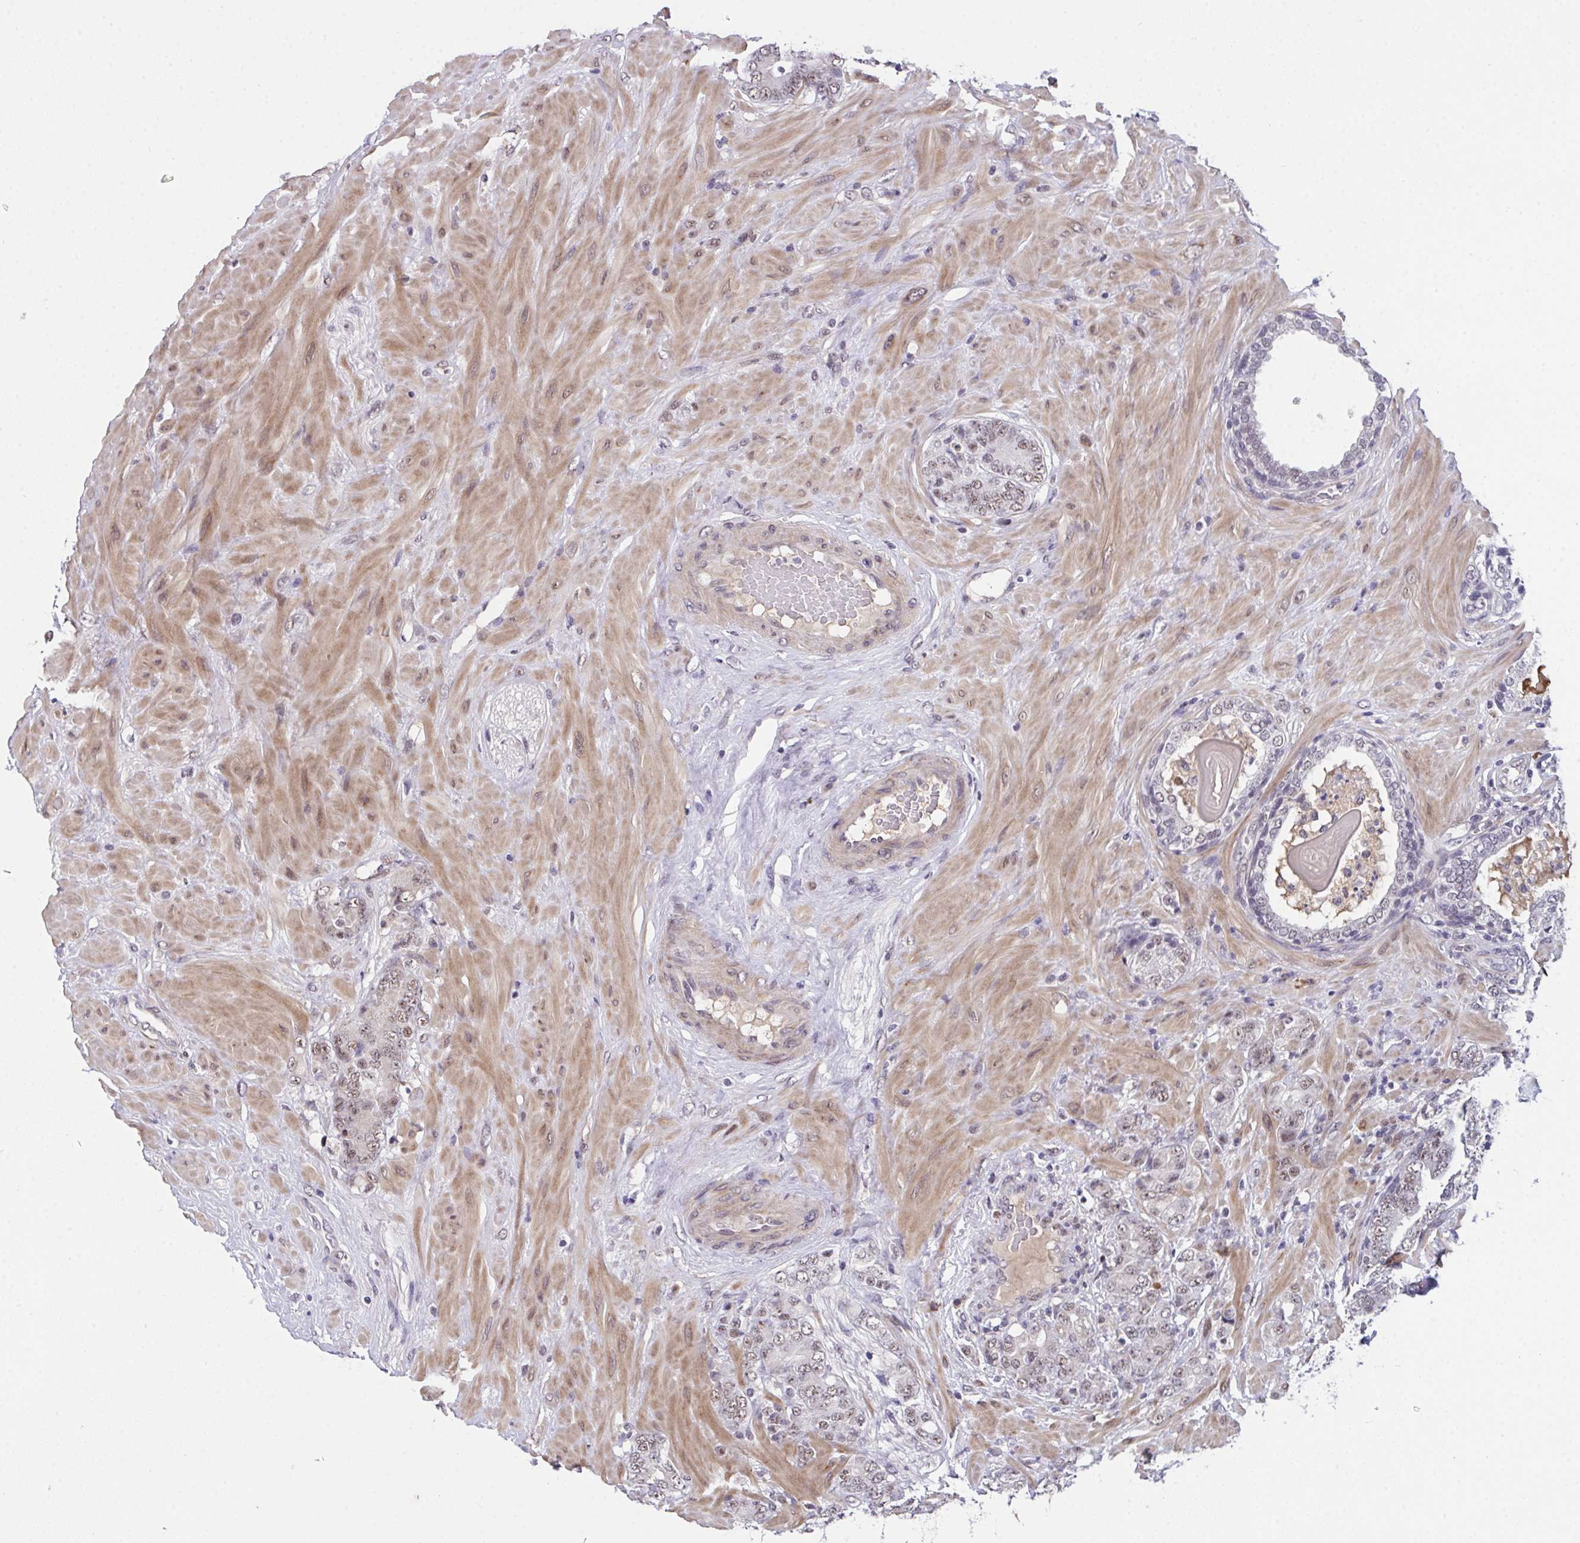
{"staining": {"intensity": "weak", "quantity": "25%-75%", "location": "nuclear"}, "tissue": "prostate cancer", "cell_type": "Tumor cells", "image_type": "cancer", "snomed": [{"axis": "morphology", "description": "Adenocarcinoma, High grade"}, {"axis": "topography", "description": "Prostate"}], "caption": "A micrograph showing weak nuclear staining in approximately 25%-75% of tumor cells in prostate cancer (adenocarcinoma (high-grade)), as visualized by brown immunohistochemical staining.", "gene": "RBBP6", "patient": {"sex": "male", "age": 62}}